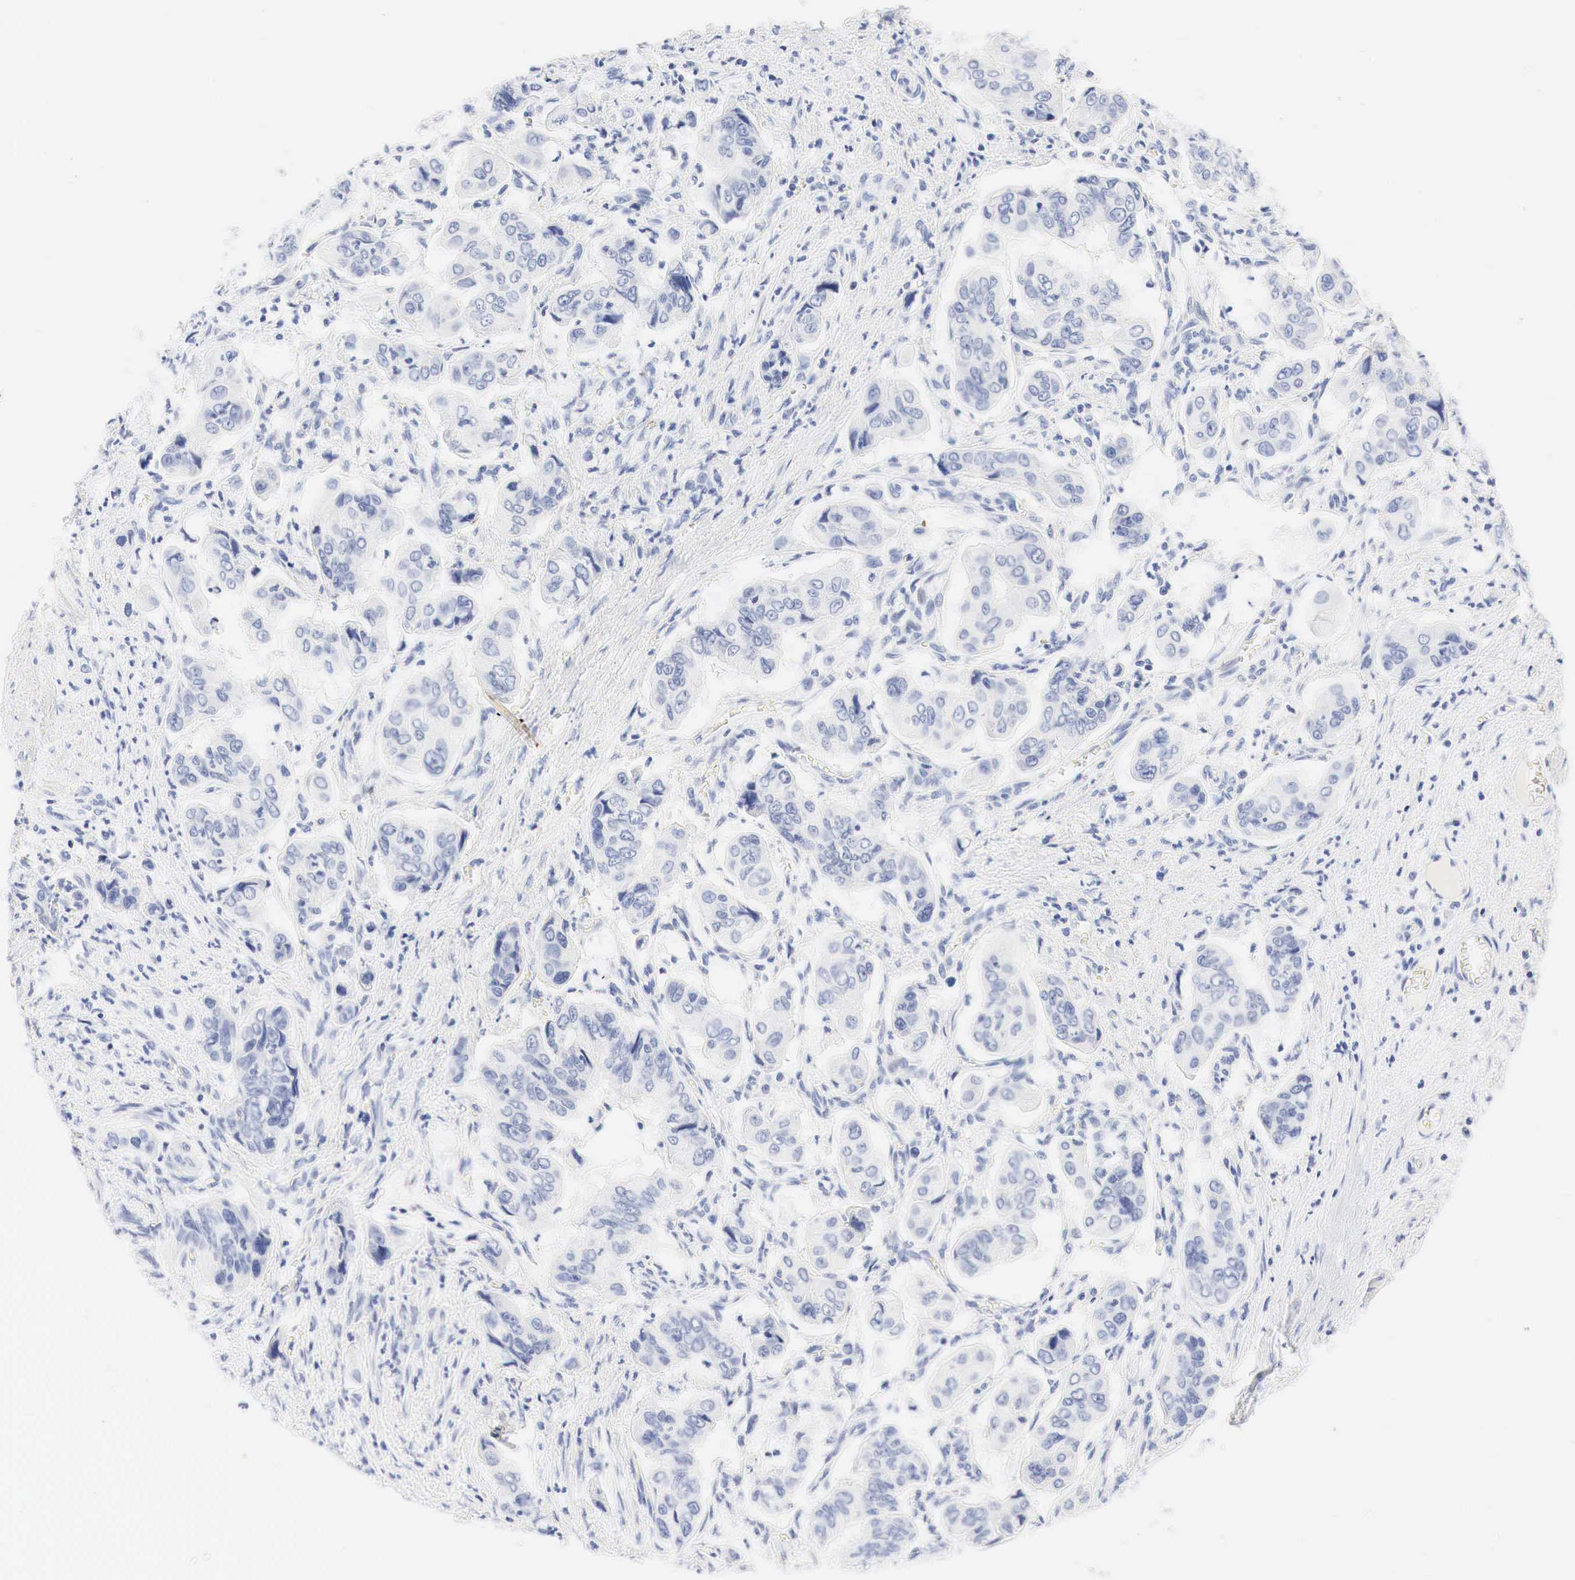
{"staining": {"intensity": "negative", "quantity": "none", "location": "none"}, "tissue": "stomach cancer", "cell_type": "Tumor cells", "image_type": "cancer", "snomed": [{"axis": "morphology", "description": "Adenocarcinoma, NOS"}, {"axis": "topography", "description": "Stomach, upper"}], "caption": "Human stomach adenocarcinoma stained for a protein using immunohistochemistry displays no staining in tumor cells.", "gene": "NKX2-1", "patient": {"sex": "male", "age": 80}}